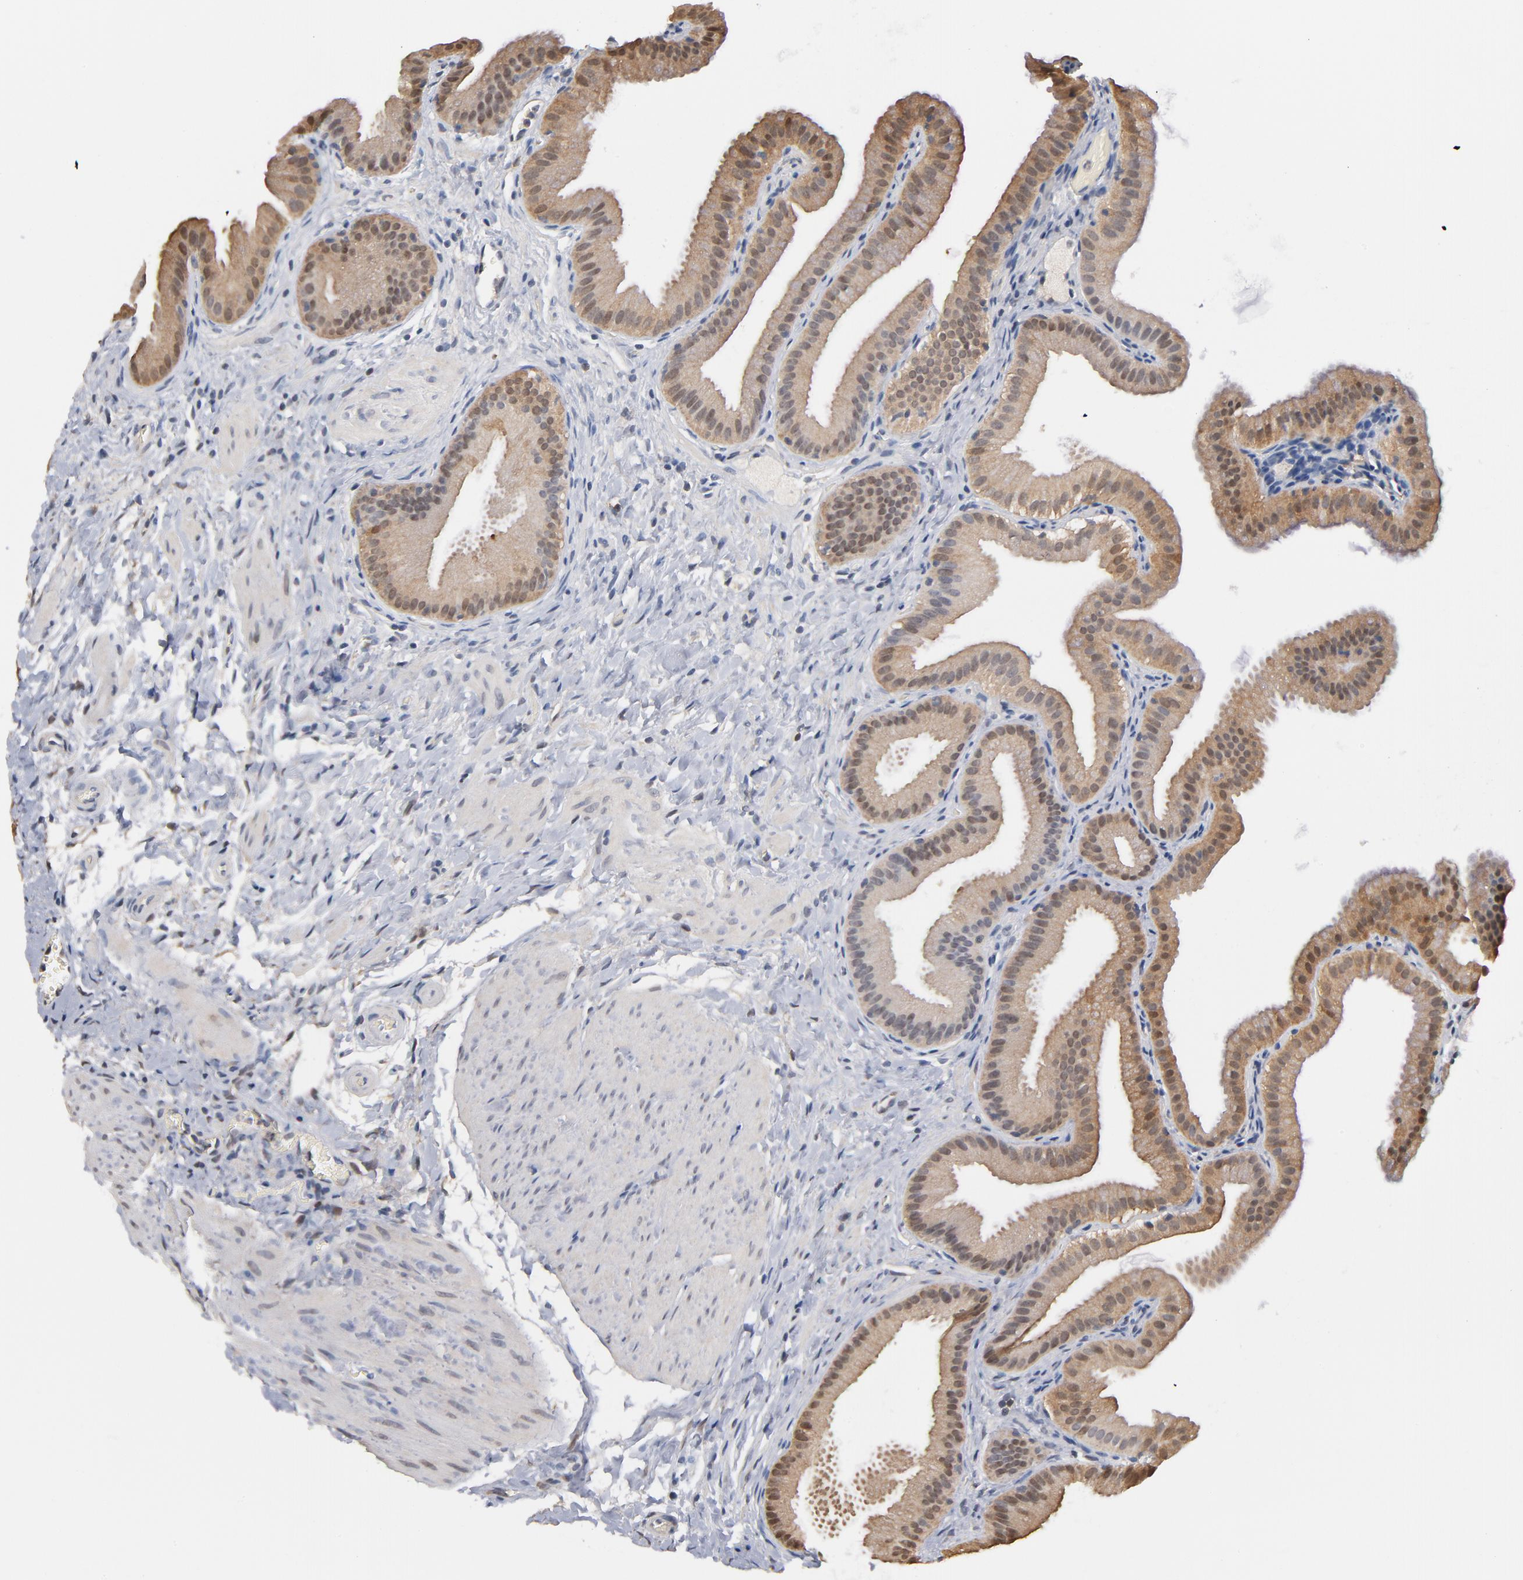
{"staining": {"intensity": "moderate", "quantity": "25%-75%", "location": "cytoplasmic/membranous"}, "tissue": "gallbladder", "cell_type": "Glandular cells", "image_type": "normal", "snomed": [{"axis": "morphology", "description": "Normal tissue, NOS"}, {"axis": "topography", "description": "Gallbladder"}], "caption": "Immunohistochemistry (IHC) staining of benign gallbladder, which reveals medium levels of moderate cytoplasmic/membranous expression in about 25%-75% of glandular cells indicating moderate cytoplasmic/membranous protein expression. The staining was performed using DAB (brown) for protein detection and nuclei were counterstained in hematoxylin (blue).", "gene": "MIF", "patient": {"sex": "female", "age": 63}}